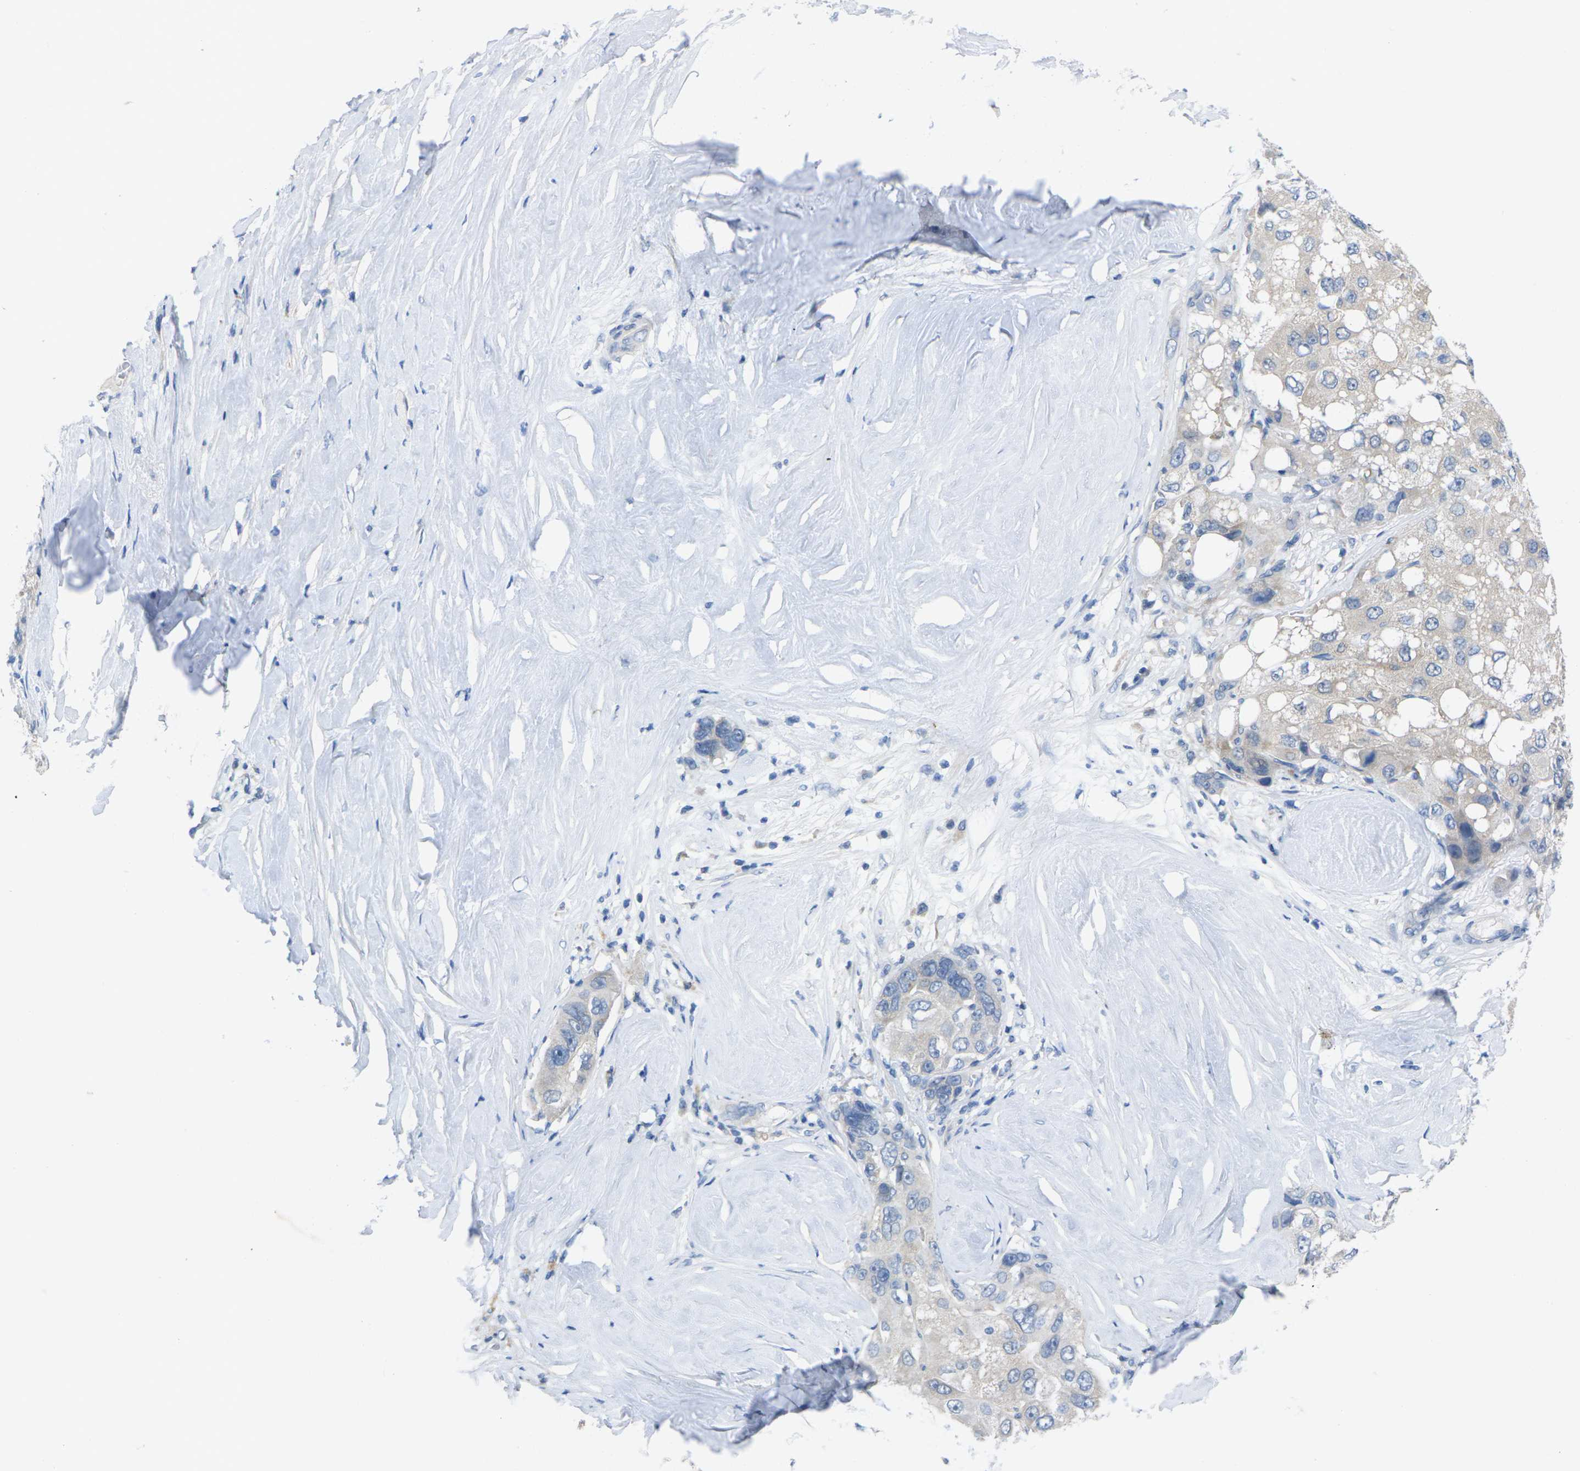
{"staining": {"intensity": "weak", "quantity": "25%-75%", "location": "cytoplasmic/membranous"}, "tissue": "liver cancer", "cell_type": "Tumor cells", "image_type": "cancer", "snomed": [{"axis": "morphology", "description": "Carcinoma, Hepatocellular, NOS"}, {"axis": "topography", "description": "Liver"}], "caption": "A photomicrograph showing weak cytoplasmic/membranous positivity in about 25%-75% of tumor cells in liver cancer, as visualized by brown immunohistochemical staining.", "gene": "TNNI3", "patient": {"sex": "male", "age": 80}}